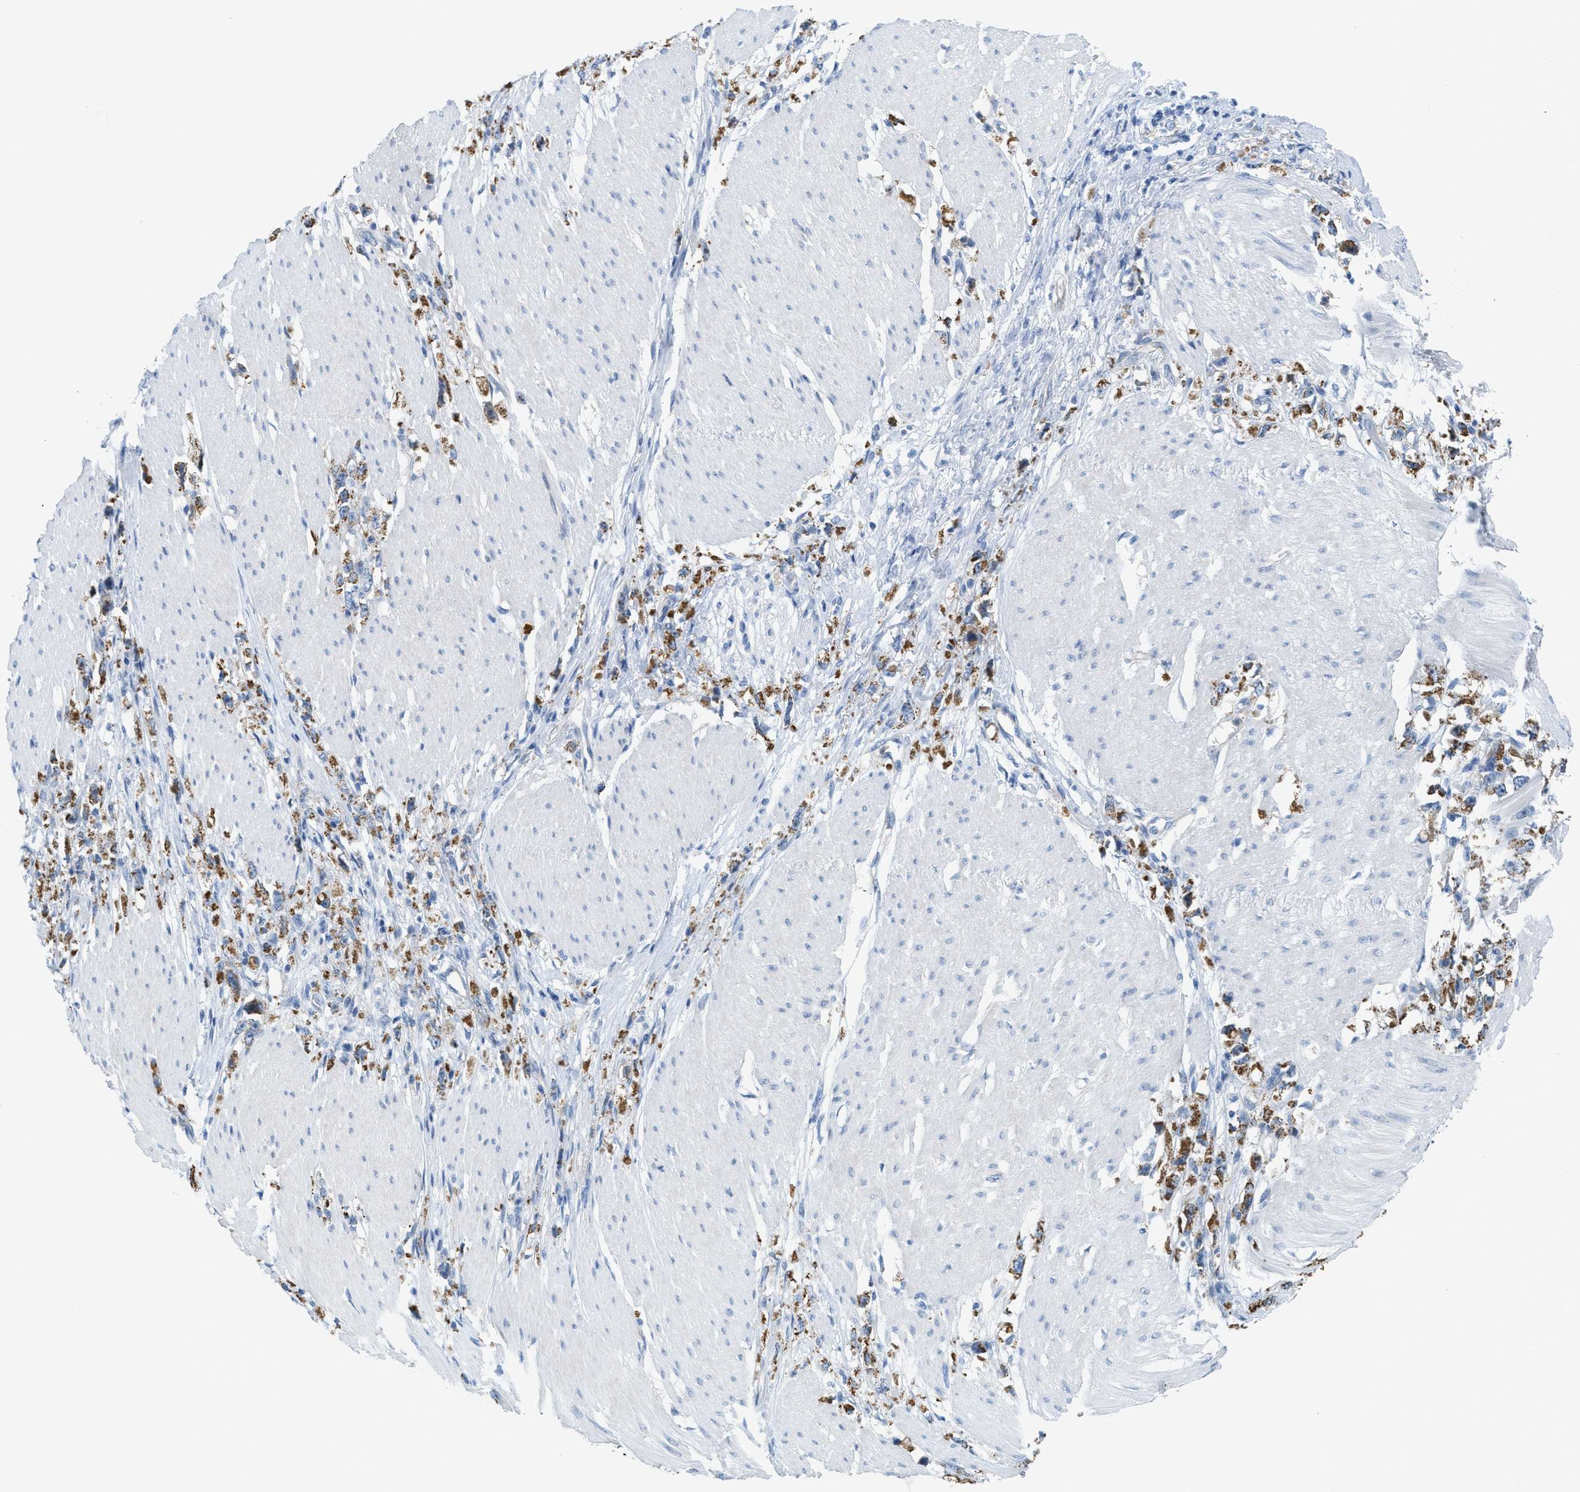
{"staining": {"intensity": "moderate", "quantity": ">75%", "location": "cytoplasmic/membranous"}, "tissue": "stomach cancer", "cell_type": "Tumor cells", "image_type": "cancer", "snomed": [{"axis": "morphology", "description": "Adenocarcinoma, NOS"}, {"axis": "topography", "description": "Stomach"}], "caption": "Stomach adenocarcinoma was stained to show a protein in brown. There is medium levels of moderate cytoplasmic/membranous expression in approximately >75% of tumor cells. Immunohistochemistry stains the protein in brown and the nuclei are stained blue.", "gene": "CRB3", "patient": {"sex": "female", "age": 59}}